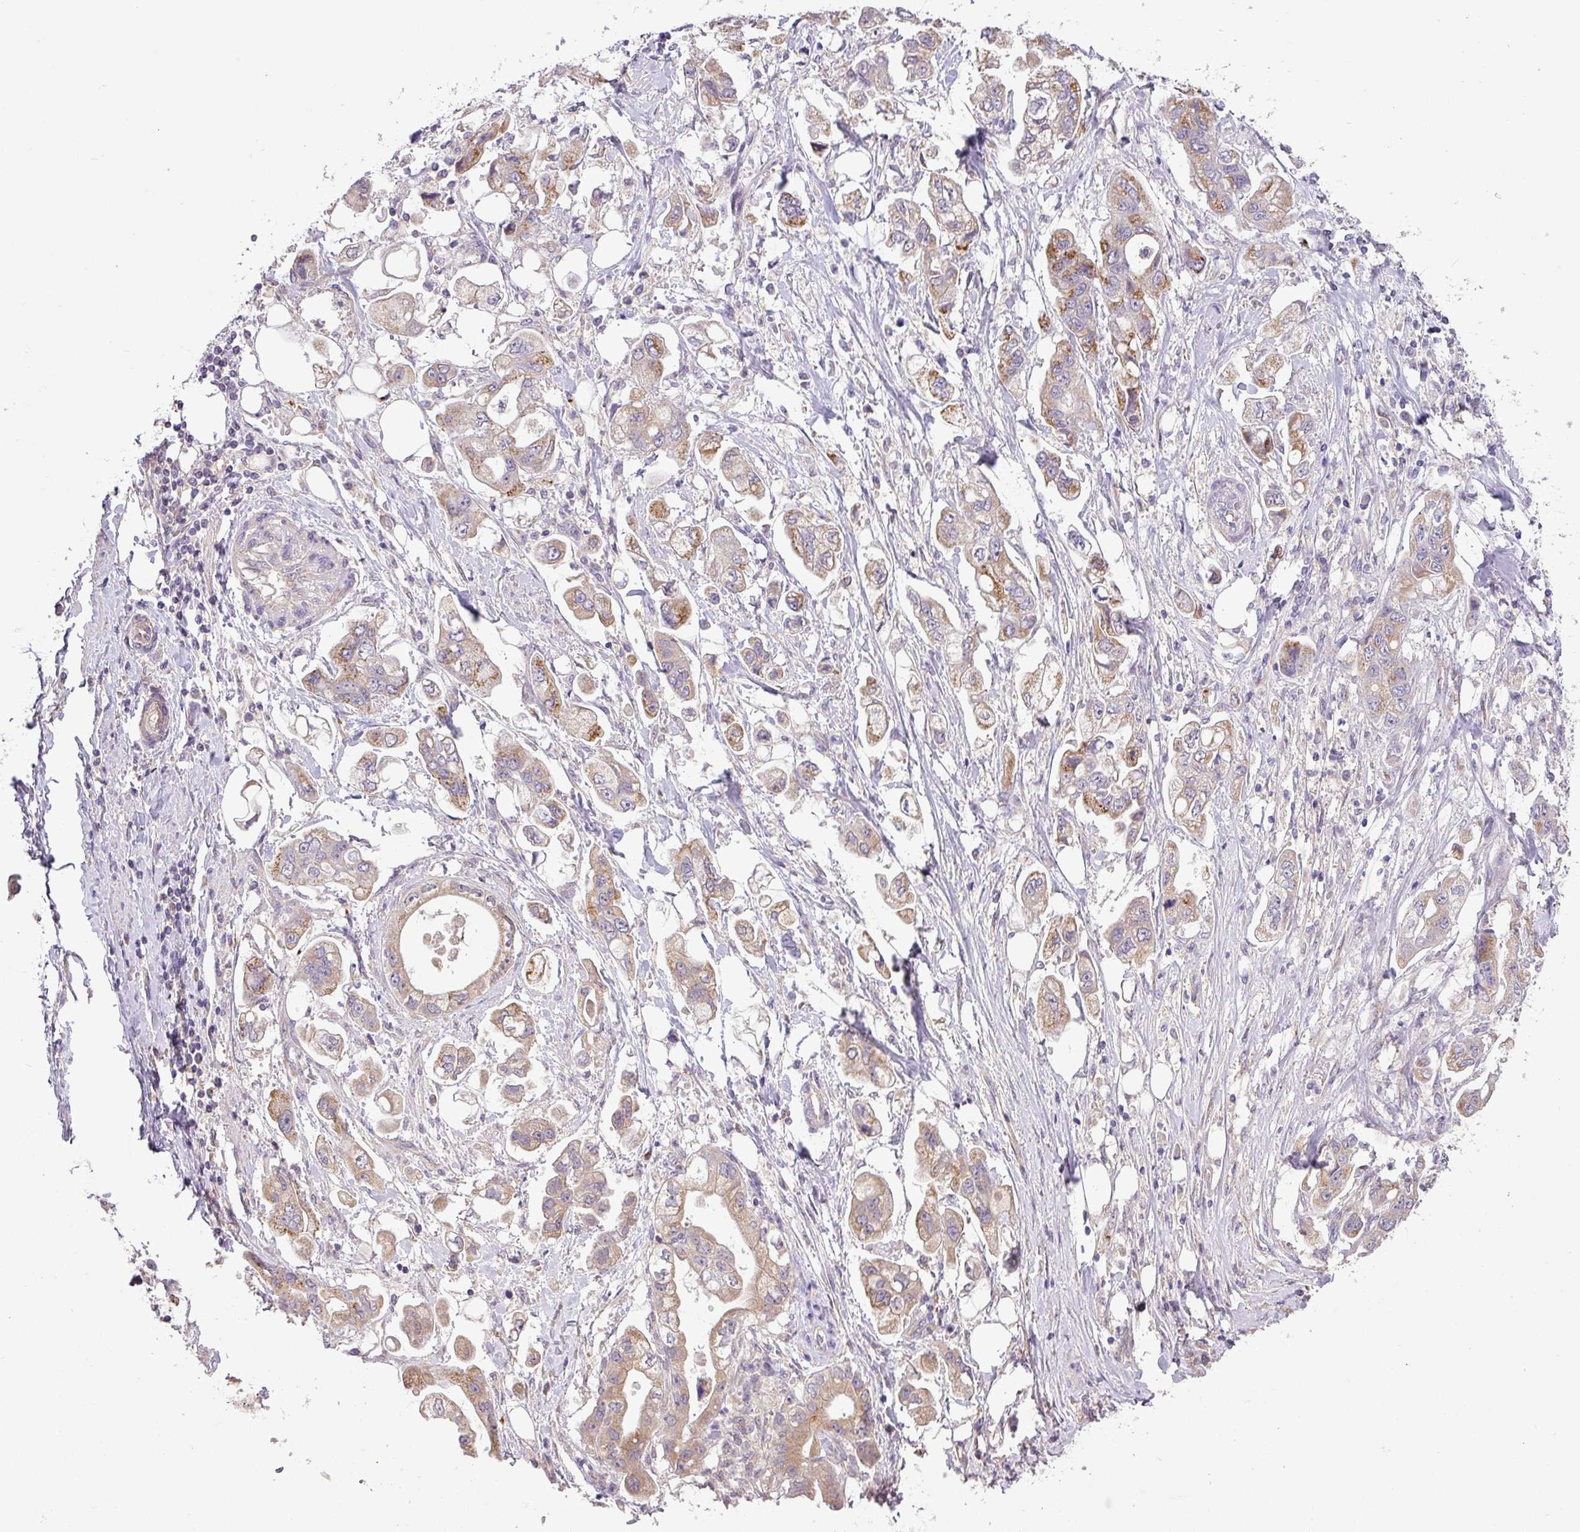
{"staining": {"intensity": "moderate", "quantity": "25%-75%", "location": "cytoplasmic/membranous"}, "tissue": "stomach cancer", "cell_type": "Tumor cells", "image_type": "cancer", "snomed": [{"axis": "morphology", "description": "Adenocarcinoma, NOS"}, {"axis": "topography", "description": "Stomach"}], "caption": "This histopathology image demonstrates immunohistochemistry (IHC) staining of stomach cancer, with medium moderate cytoplasmic/membranous staining in about 25%-75% of tumor cells.", "gene": "GALNT12", "patient": {"sex": "male", "age": 62}}